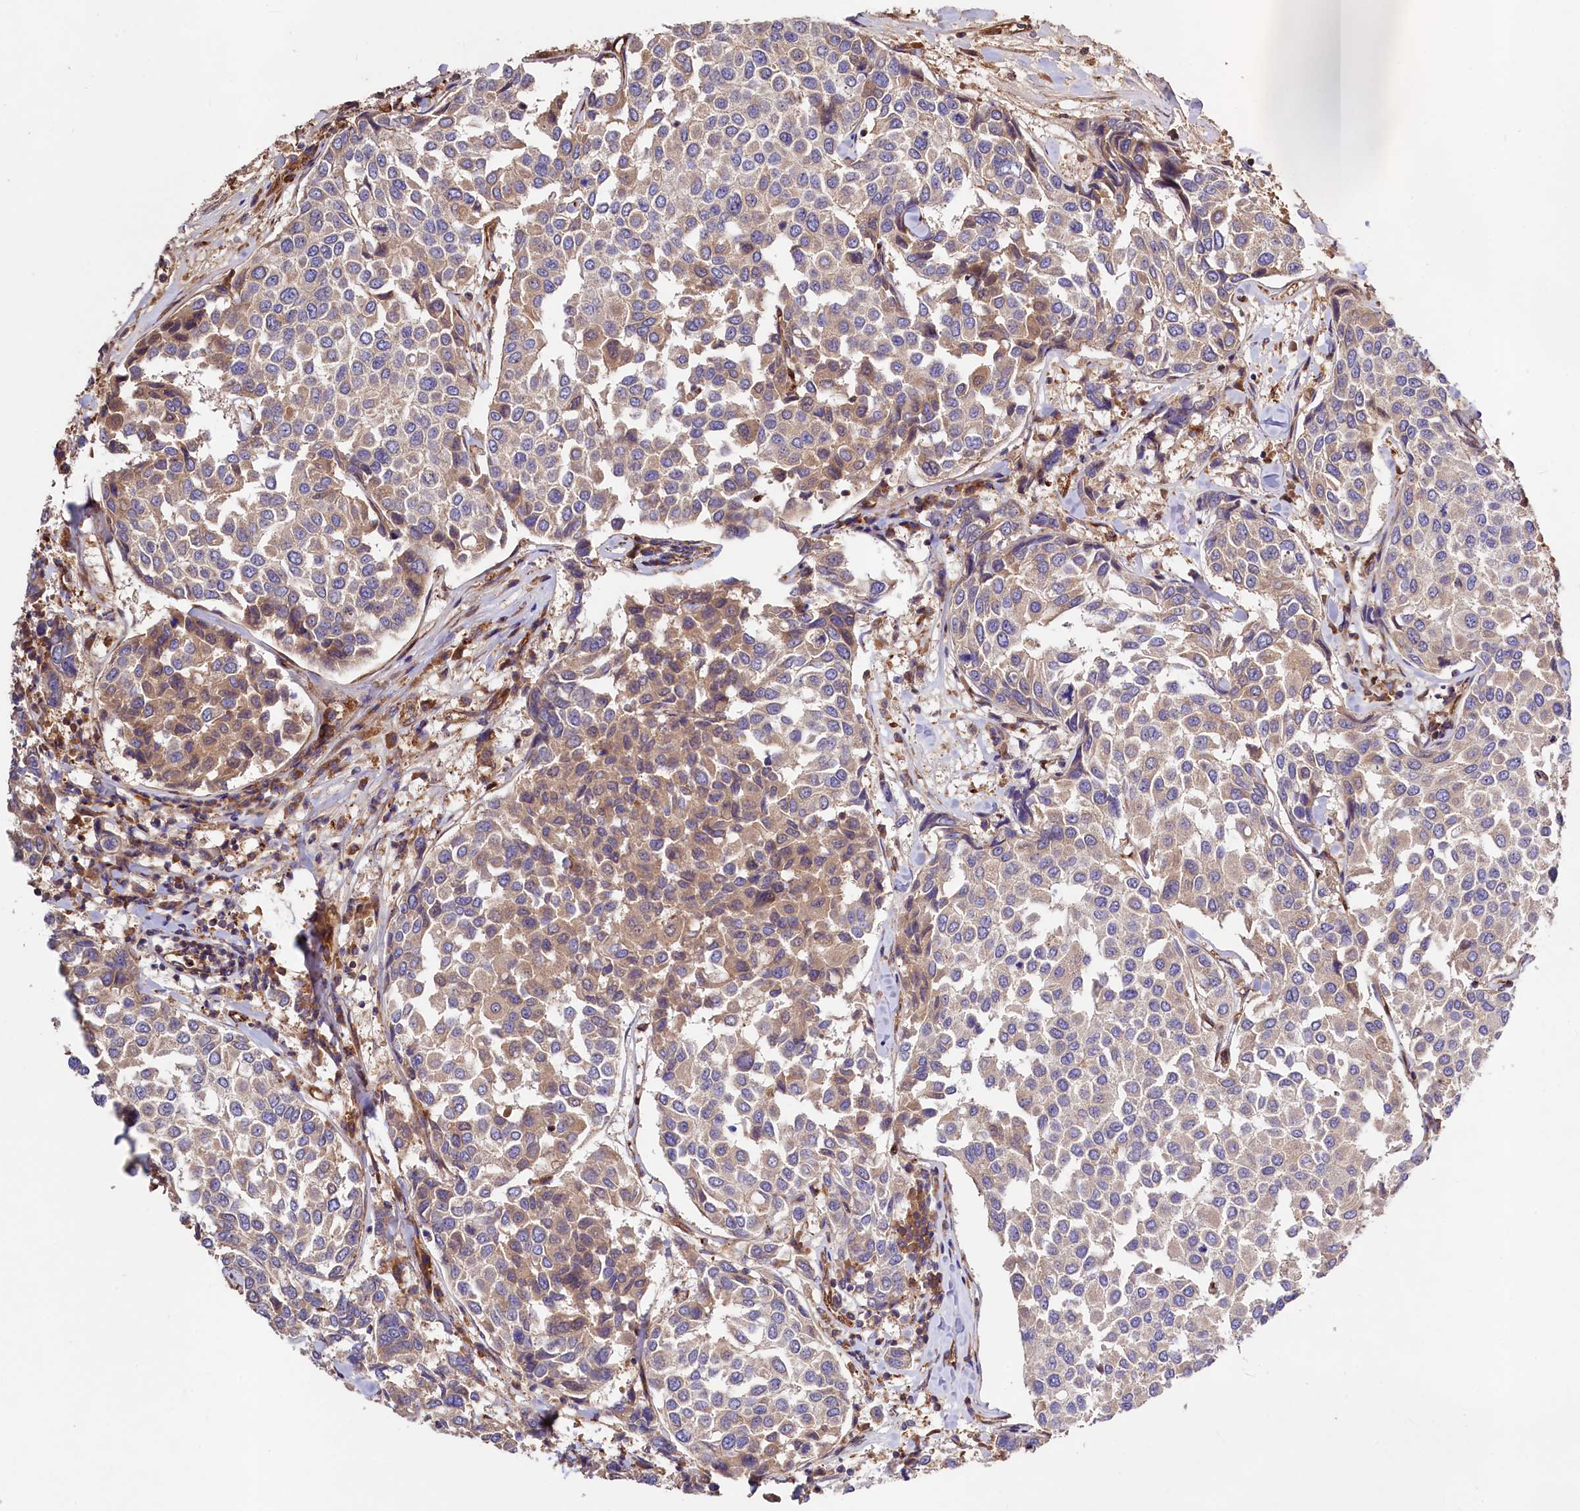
{"staining": {"intensity": "moderate", "quantity": "25%-75%", "location": "cytoplasmic/membranous"}, "tissue": "breast cancer", "cell_type": "Tumor cells", "image_type": "cancer", "snomed": [{"axis": "morphology", "description": "Duct carcinoma"}, {"axis": "topography", "description": "Breast"}], "caption": "Protein analysis of breast cancer (intraductal carcinoma) tissue exhibits moderate cytoplasmic/membranous positivity in about 25%-75% of tumor cells.", "gene": "KLHDC4", "patient": {"sex": "female", "age": 55}}